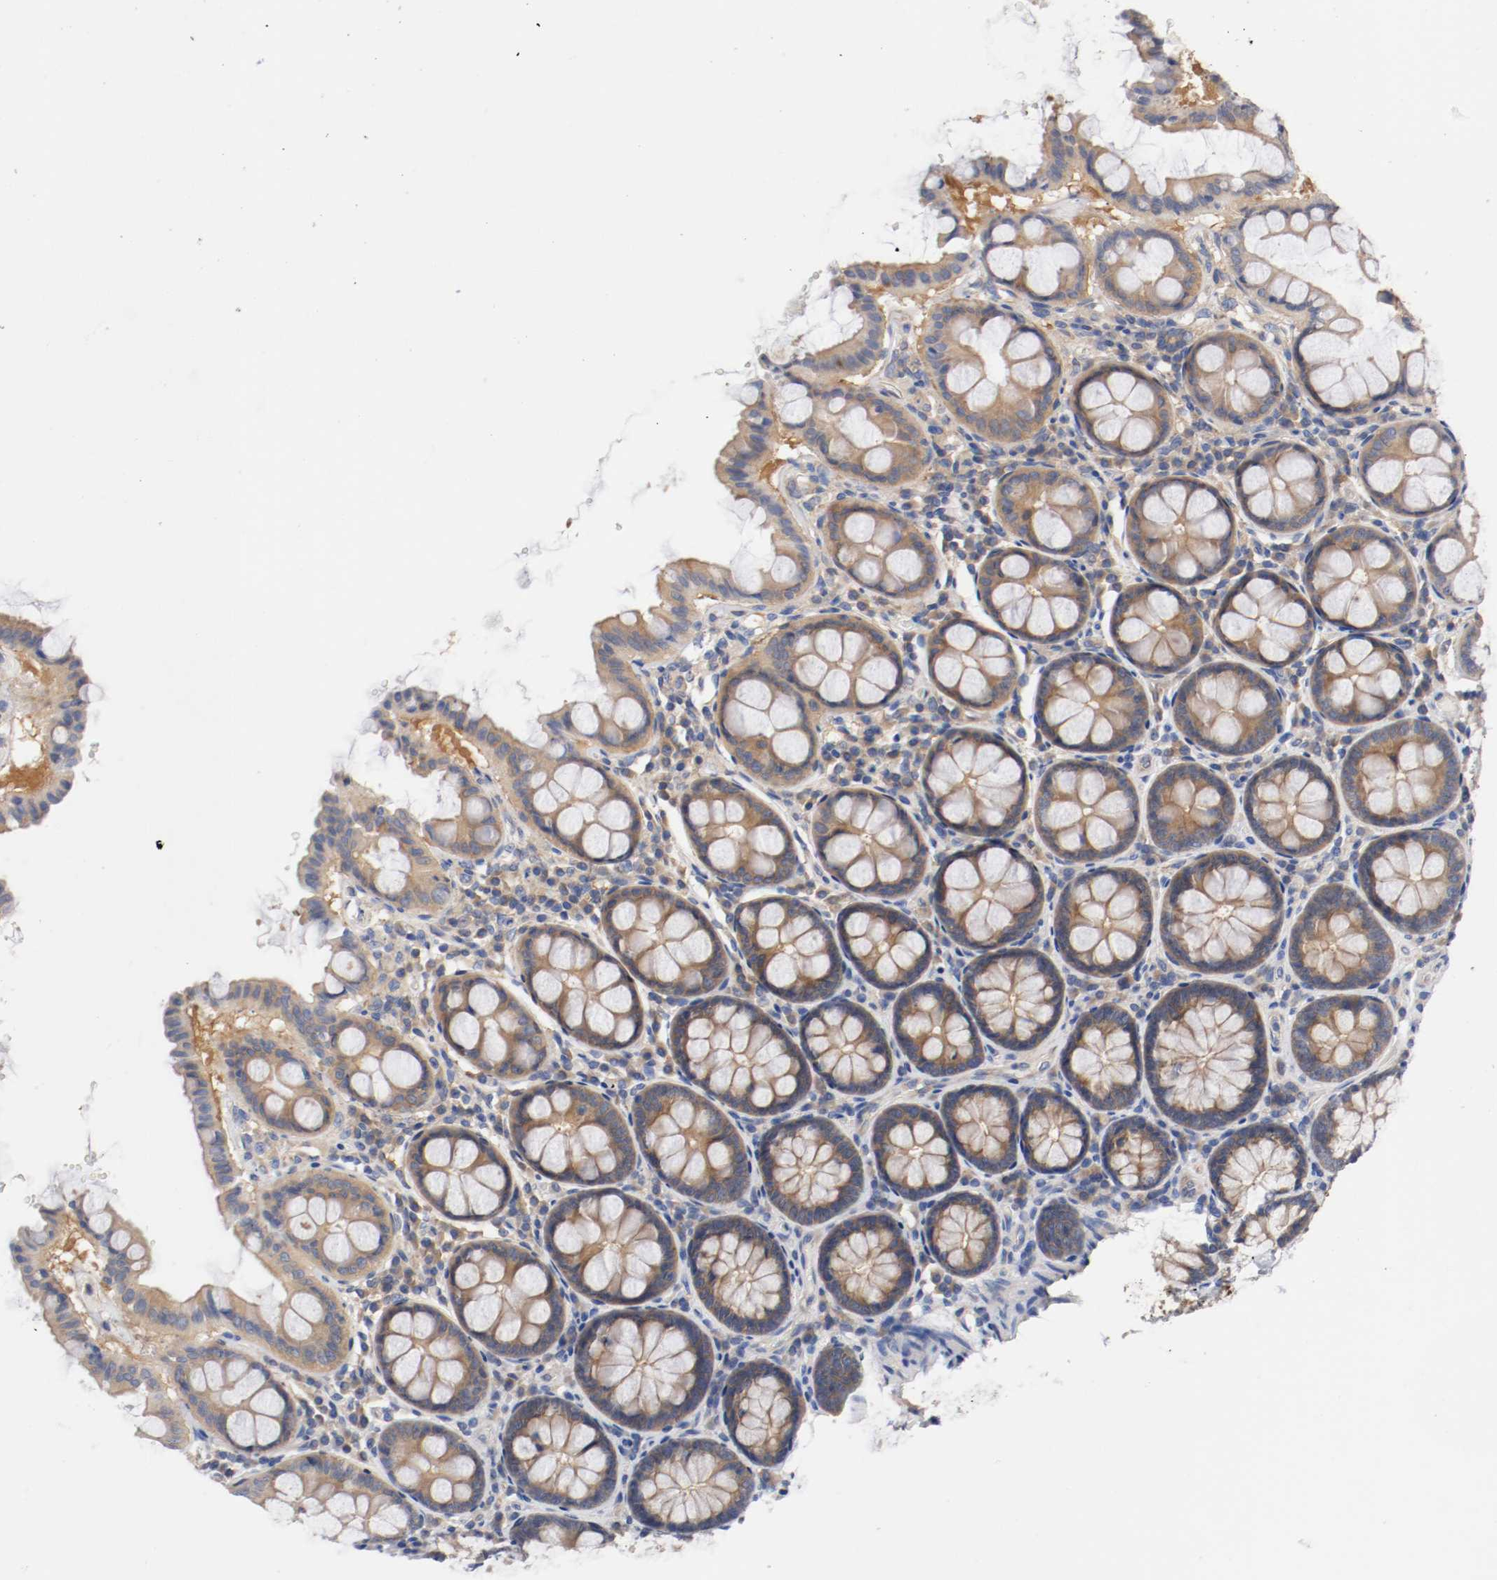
{"staining": {"intensity": "negative", "quantity": "none", "location": "none"}, "tissue": "colon", "cell_type": "Endothelial cells", "image_type": "normal", "snomed": [{"axis": "morphology", "description": "Normal tissue, NOS"}, {"axis": "topography", "description": "Colon"}], "caption": "Endothelial cells are negative for protein expression in benign human colon. (Immunohistochemistry (ihc), brightfield microscopy, high magnification).", "gene": "HGS", "patient": {"sex": "female", "age": 61}}